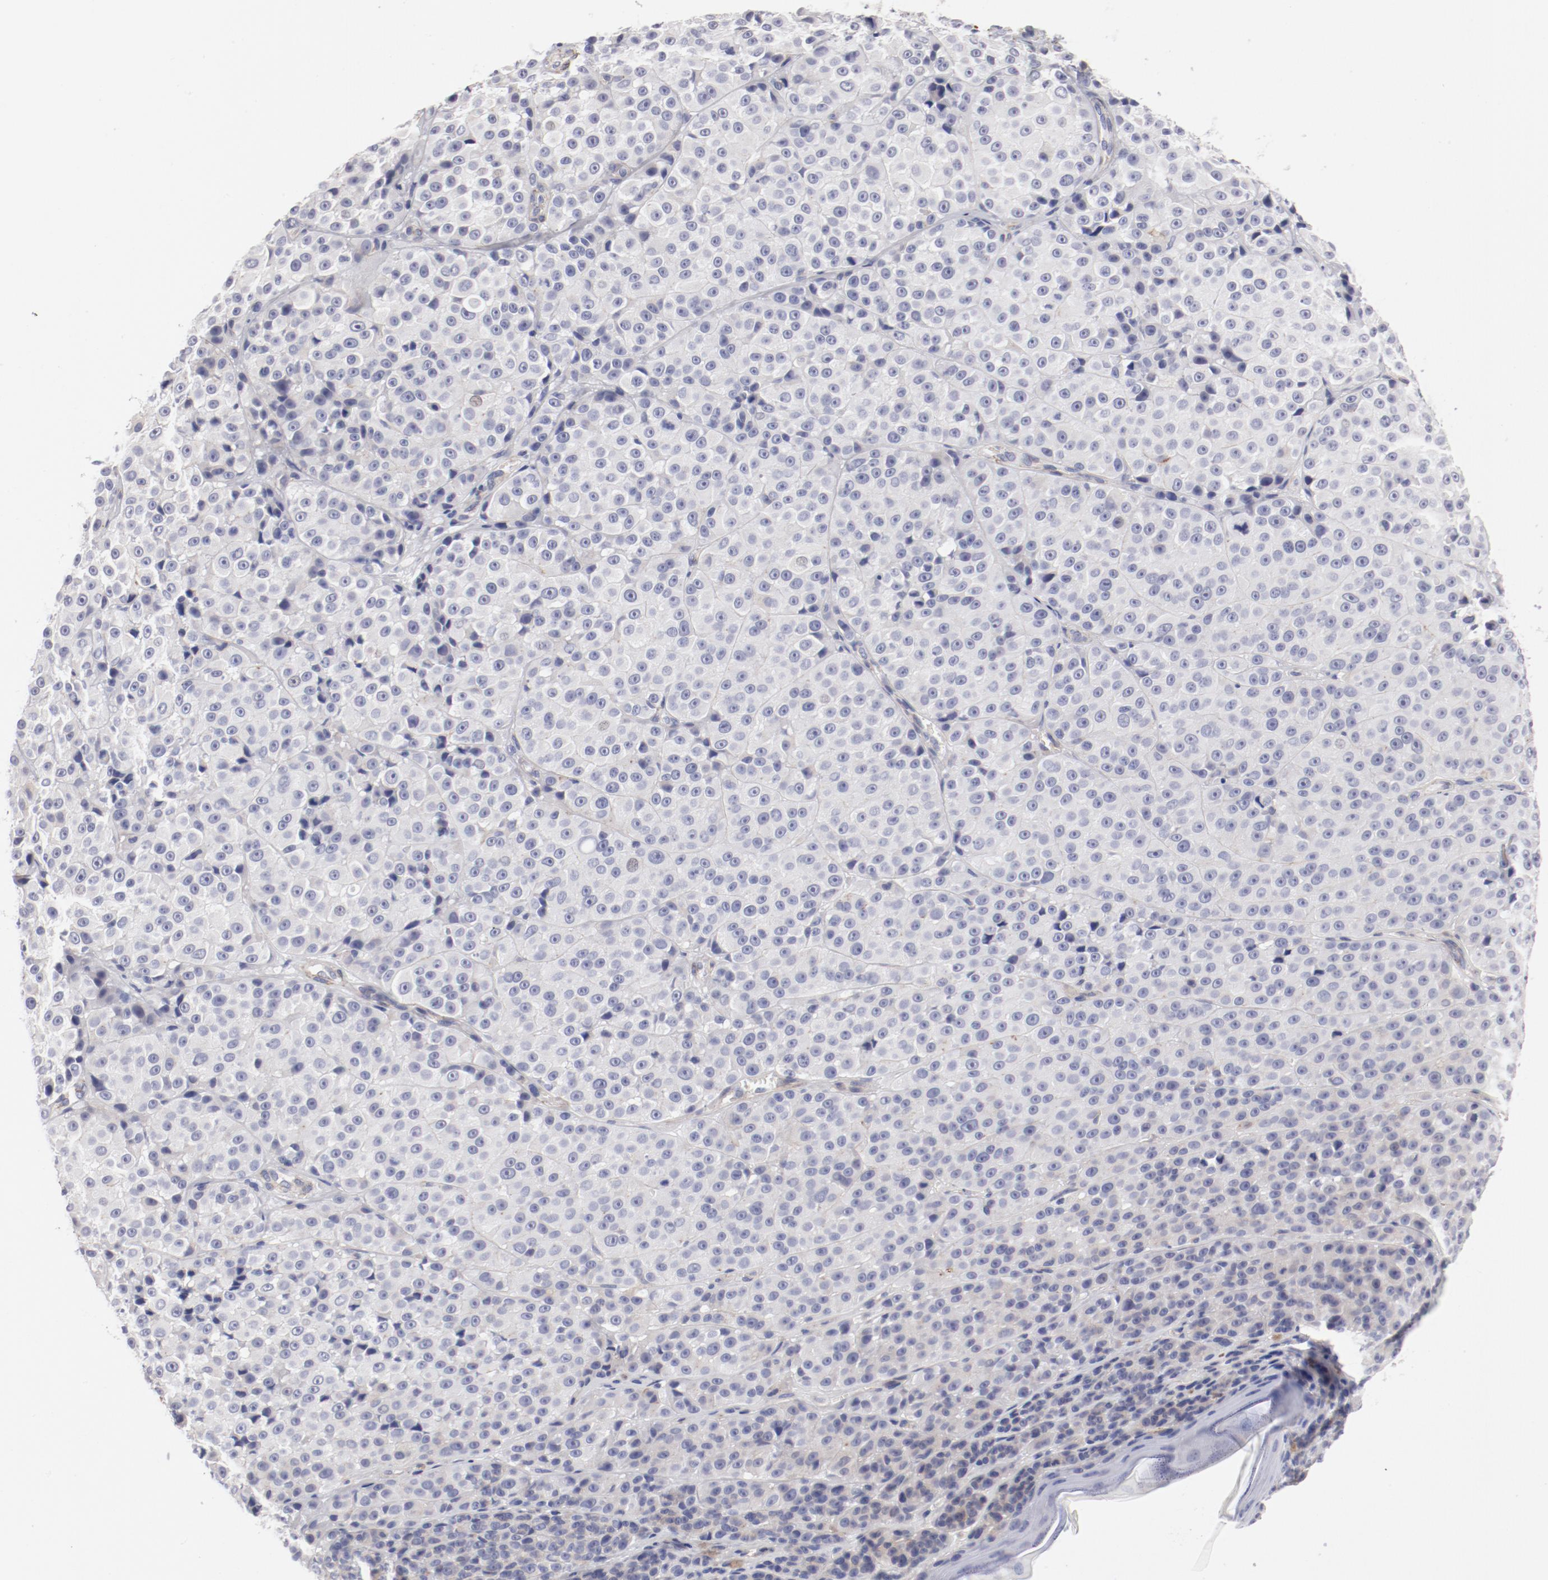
{"staining": {"intensity": "weak", "quantity": "<25%", "location": "cytoplasmic/membranous"}, "tissue": "melanoma", "cell_type": "Tumor cells", "image_type": "cancer", "snomed": [{"axis": "morphology", "description": "Malignant melanoma, NOS"}, {"axis": "topography", "description": "Skin"}], "caption": "This is a photomicrograph of IHC staining of melanoma, which shows no positivity in tumor cells.", "gene": "LAX1", "patient": {"sex": "female", "age": 75}}